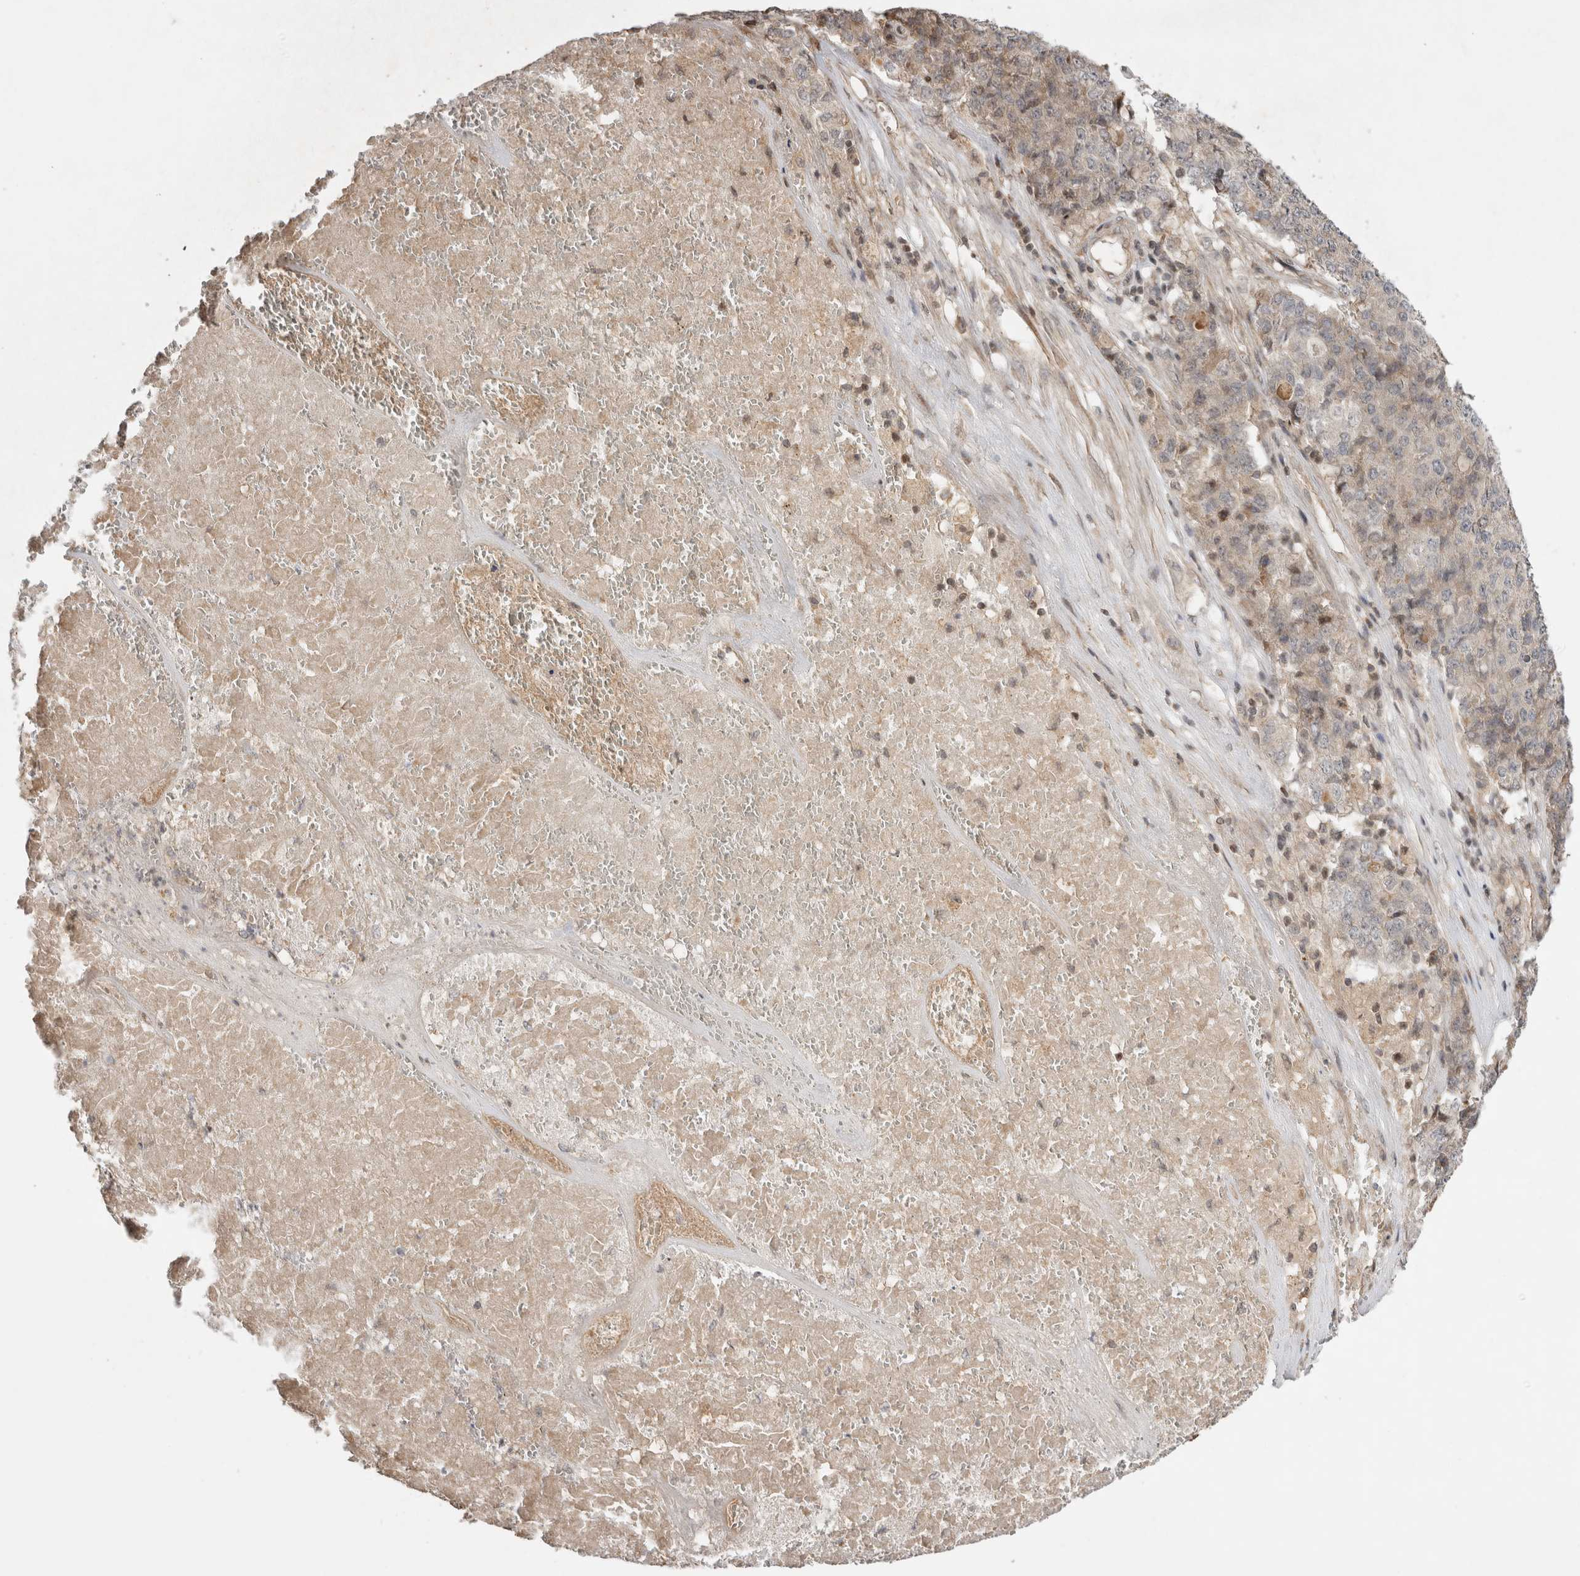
{"staining": {"intensity": "negative", "quantity": "none", "location": "none"}, "tissue": "pancreatic cancer", "cell_type": "Tumor cells", "image_type": "cancer", "snomed": [{"axis": "morphology", "description": "Adenocarcinoma, NOS"}, {"axis": "topography", "description": "Pancreas"}], "caption": "Adenocarcinoma (pancreatic) stained for a protein using immunohistochemistry (IHC) exhibits no expression tumor cells.", "gene": "EIF2AK1", "patient": {"sex": "male", "age": 50}}